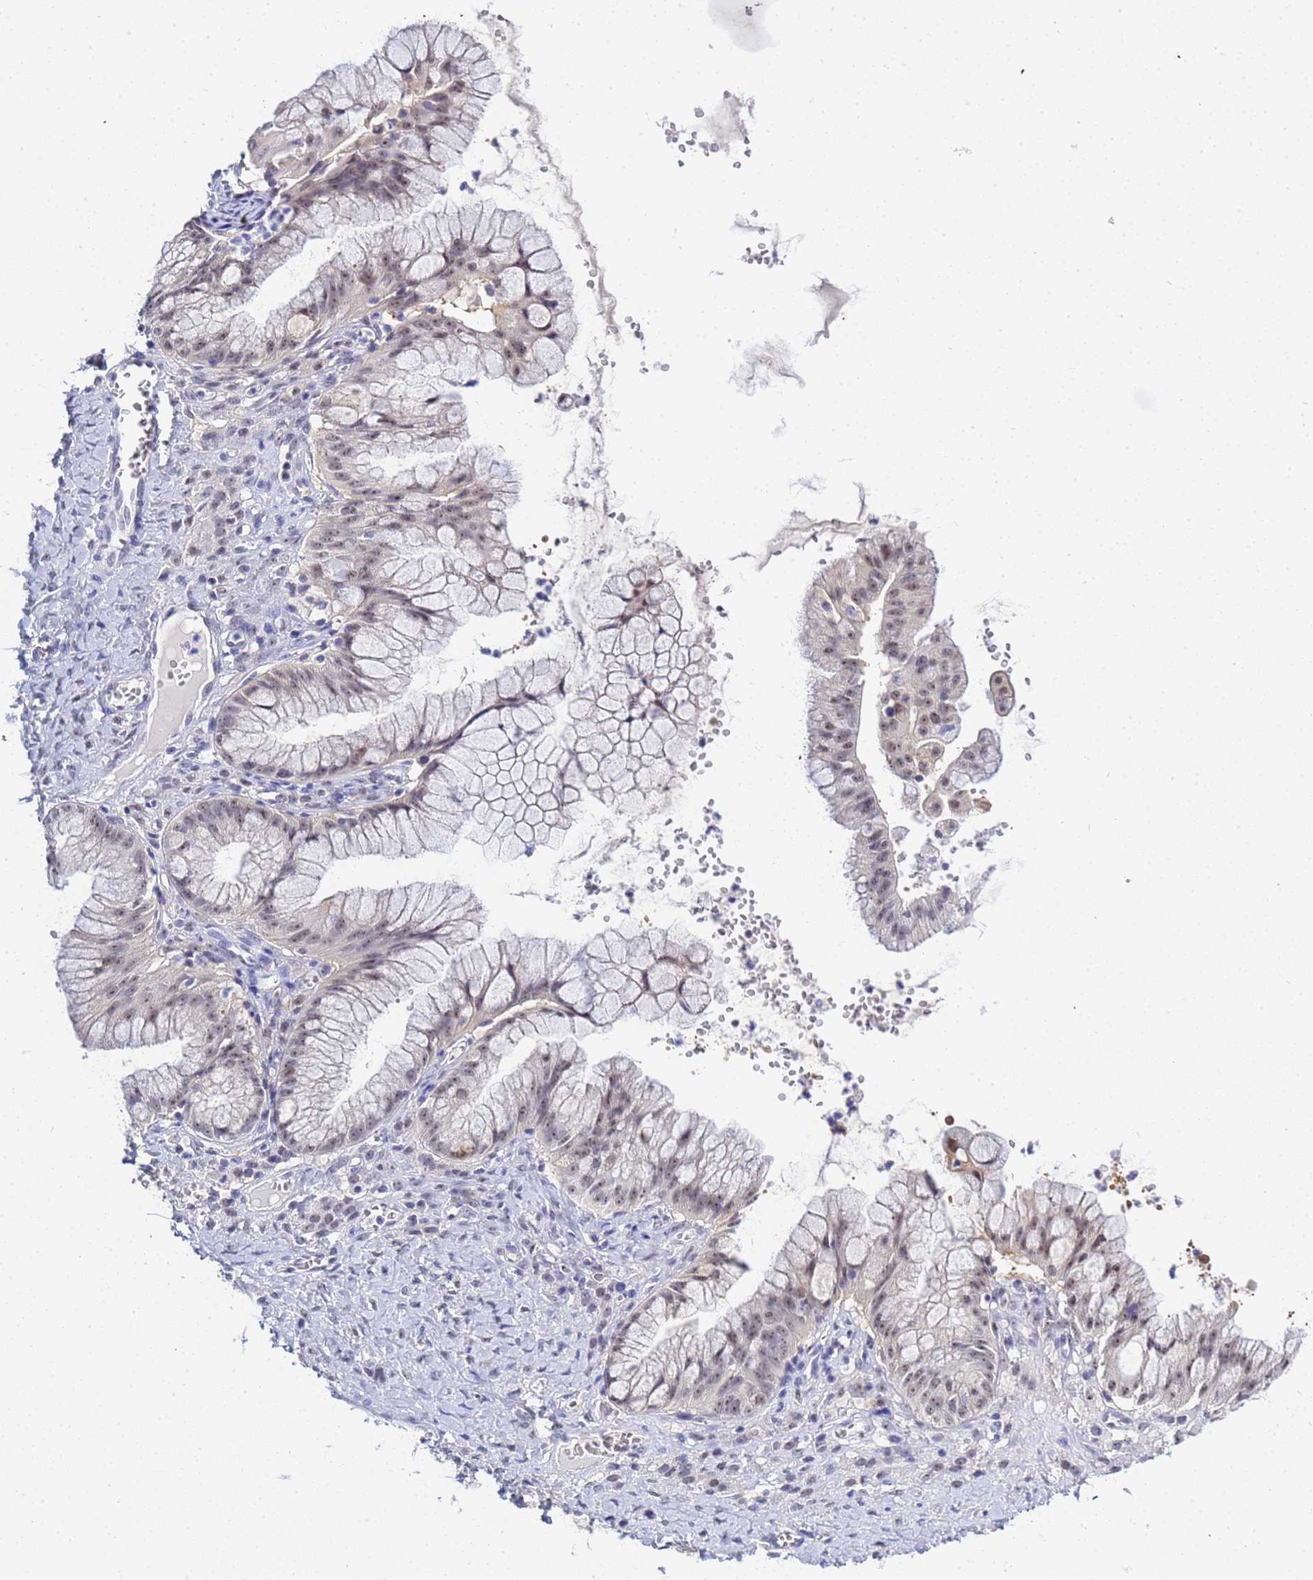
{"staining": {"intensity": "moderate", "quantity": "25%-75%", "location": "nuclear"}, "tissue": "ovarian cancer", "cell_type": "Tumor cells", "image_type": "cancer", "snomed": [{"axis": "morphology", "description": "Cystadenocarcinoma, mucinous, NOS"}, {"axis": "topography", "description": "Ovary"}], "caption": "Moderate nuclear expression for a protein is appreciated in about 25%-75% of tumor cells of ovarian mucinous cystadenocarcinoma using immunohistochemistry.", "gene": "ACTL6B", "patient": {"sex": "female", "age": 70}}